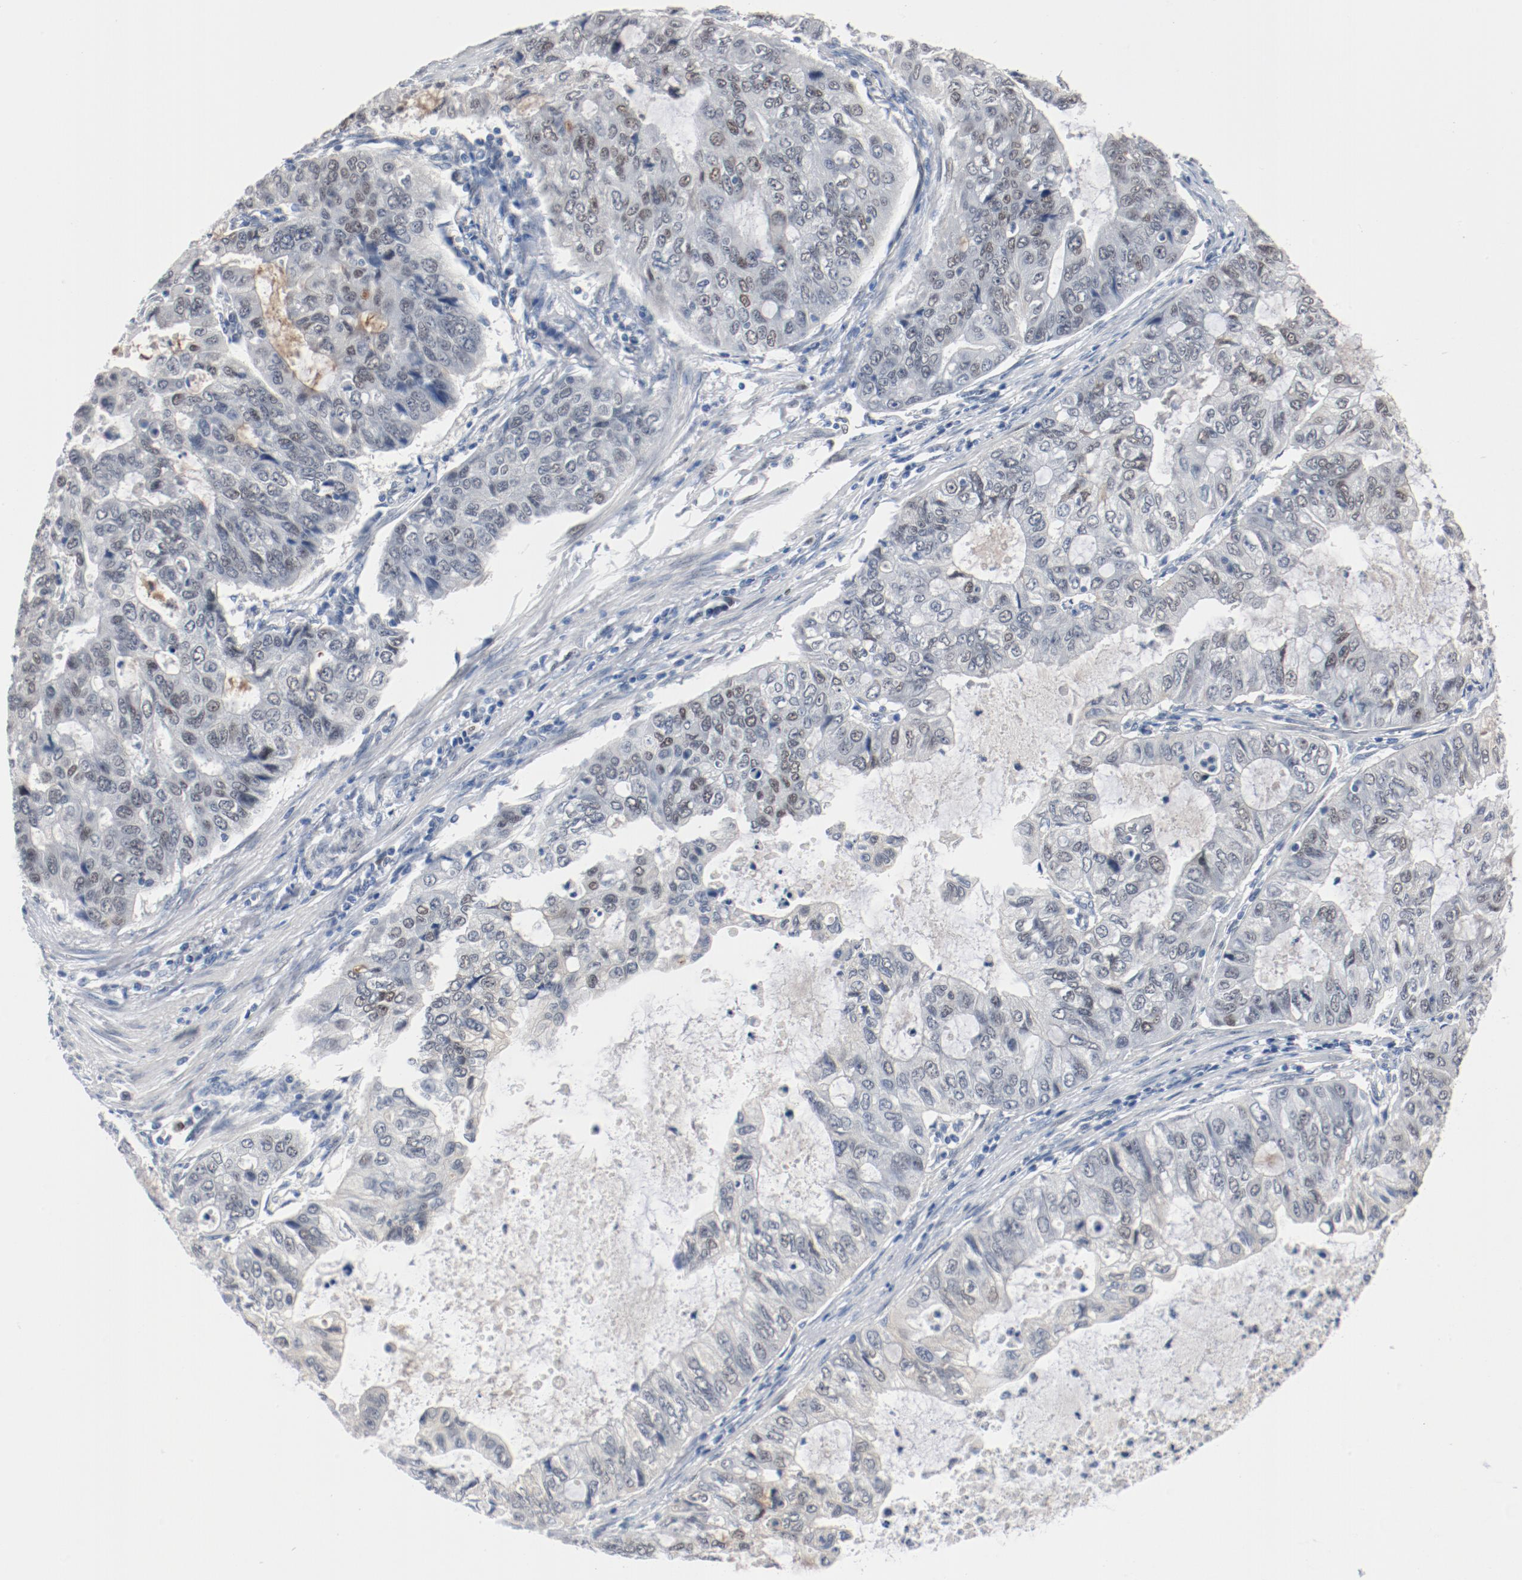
{"staining": {"intensity": "weak", "quantity": "<25%", "location": "nuclear"}, "tissue": "stomach cancer", "cell_type": "Tumor cells", "image_type": "cancer", "snomed": [{"axis": "morphology", "description": "Adenocarcinoma, NOS"}, {"axis": "topography", "description": "Stomach, upper"}], "caption": "The IHC image has no significant expression in tumor cells of stomach adenocarcinoma tissue. The staining was performed using DAB (3,3'-diaminobenzidine) to visualize the protein expression in brown, while the nuclei were stained in blue with hematoxylin (Magnification: 20x).", "gene": "FOXP1", "patient": {"sex": "female", "age": 52}}